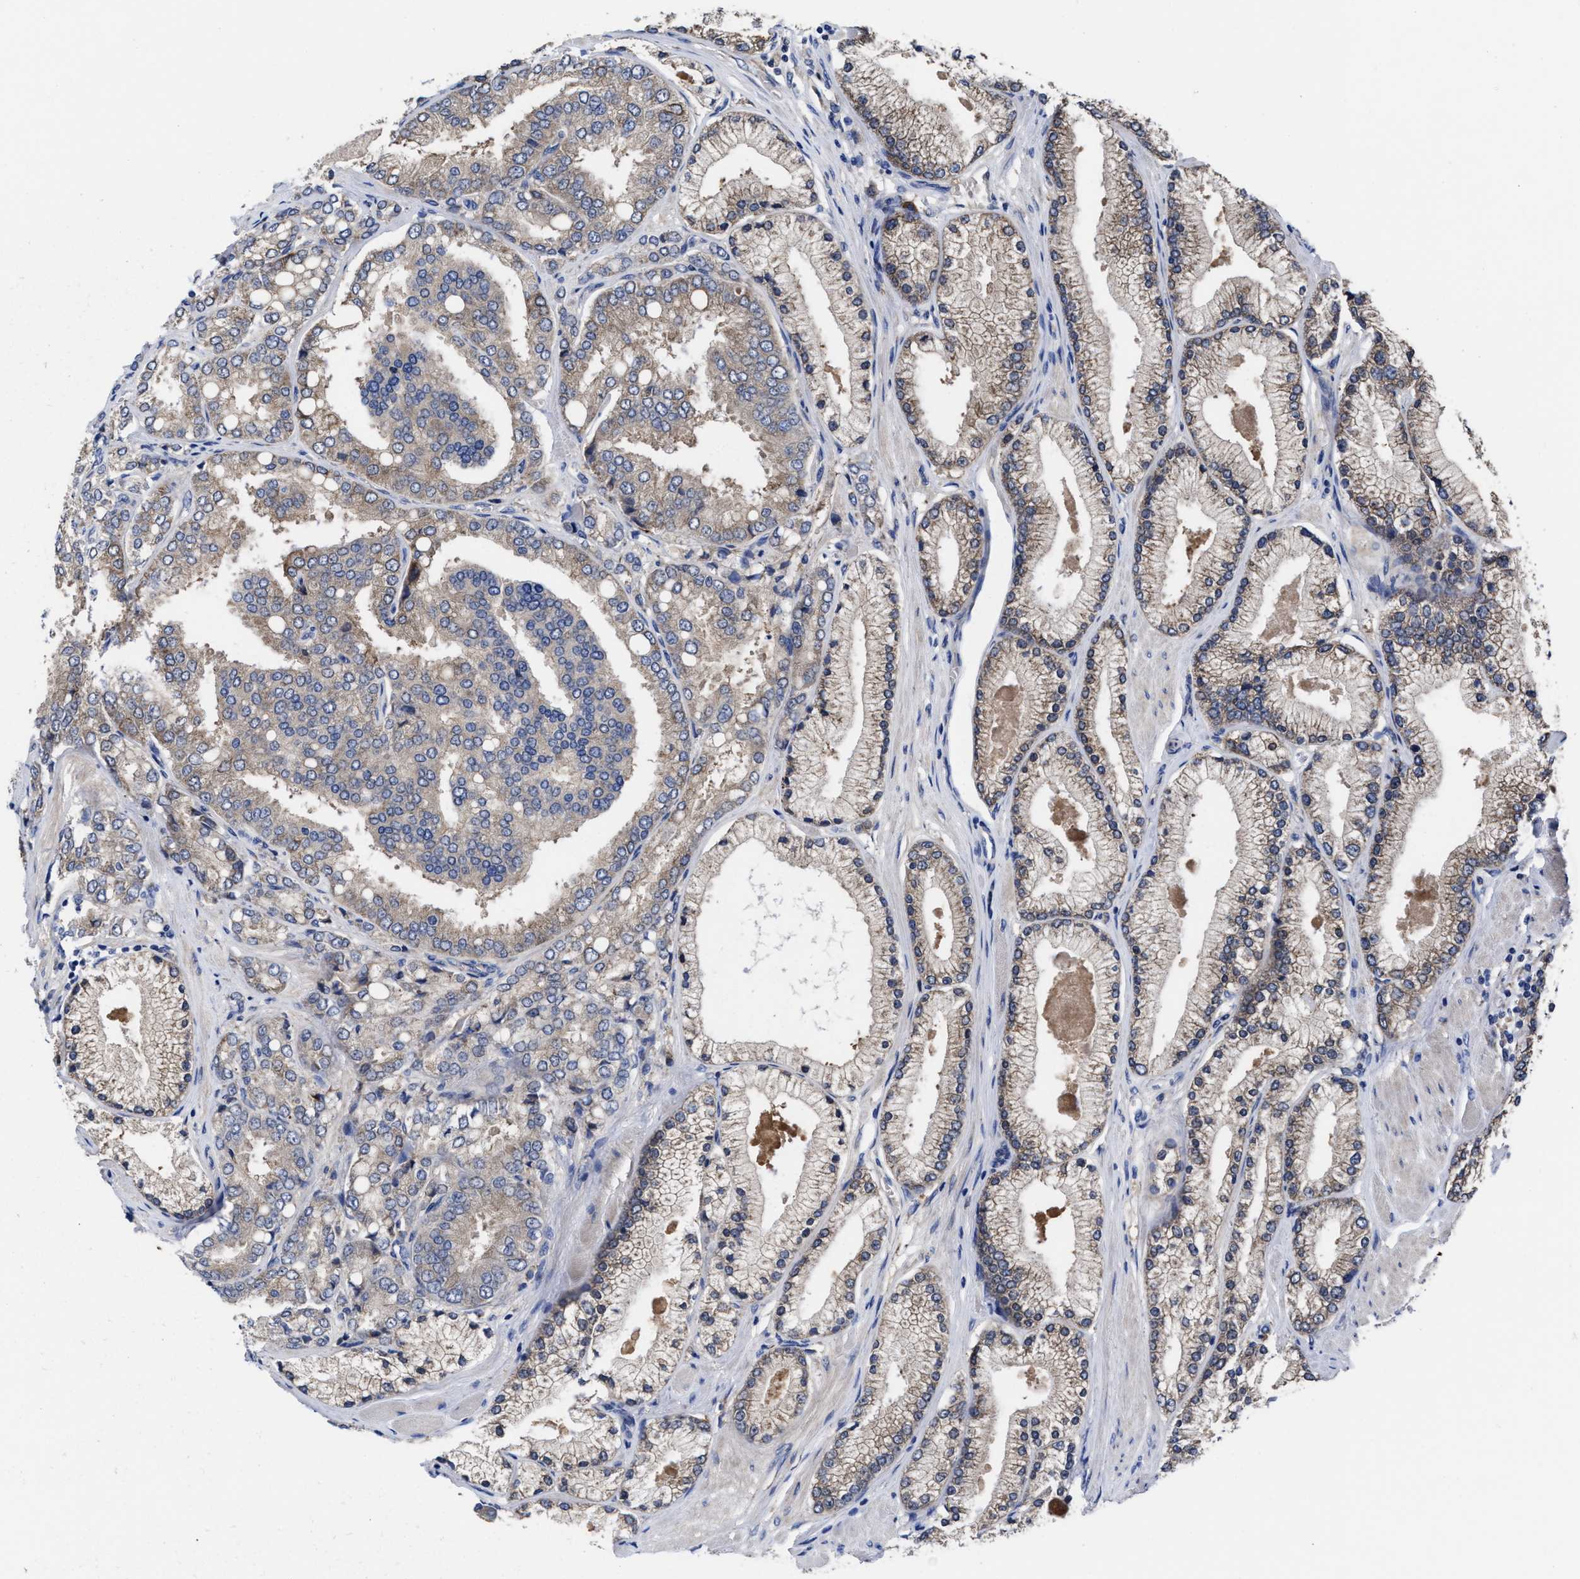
{"staining": {"intensity": "weak", "quantity": ">75%", "location": "cytoplasmic/membranous"}, "tissue": "prostate cancer", "cell_type": "Tumor cells", "image_type": "cancer", "snomed": [{"axis": "morphology", "description": "Adenocarcinoma, High grade"}, {"axis": "topography", "description": "Prostate"}], "caption": "Human prostate adenocarcinoma (high-grade) stained for a protein (brown) demonstrates weak cytoplasmic/membranous positive positivity in about >75% of tumor cells.", "gene": "TXNDC17", "patient": {"sex": "male", "age": 50}}